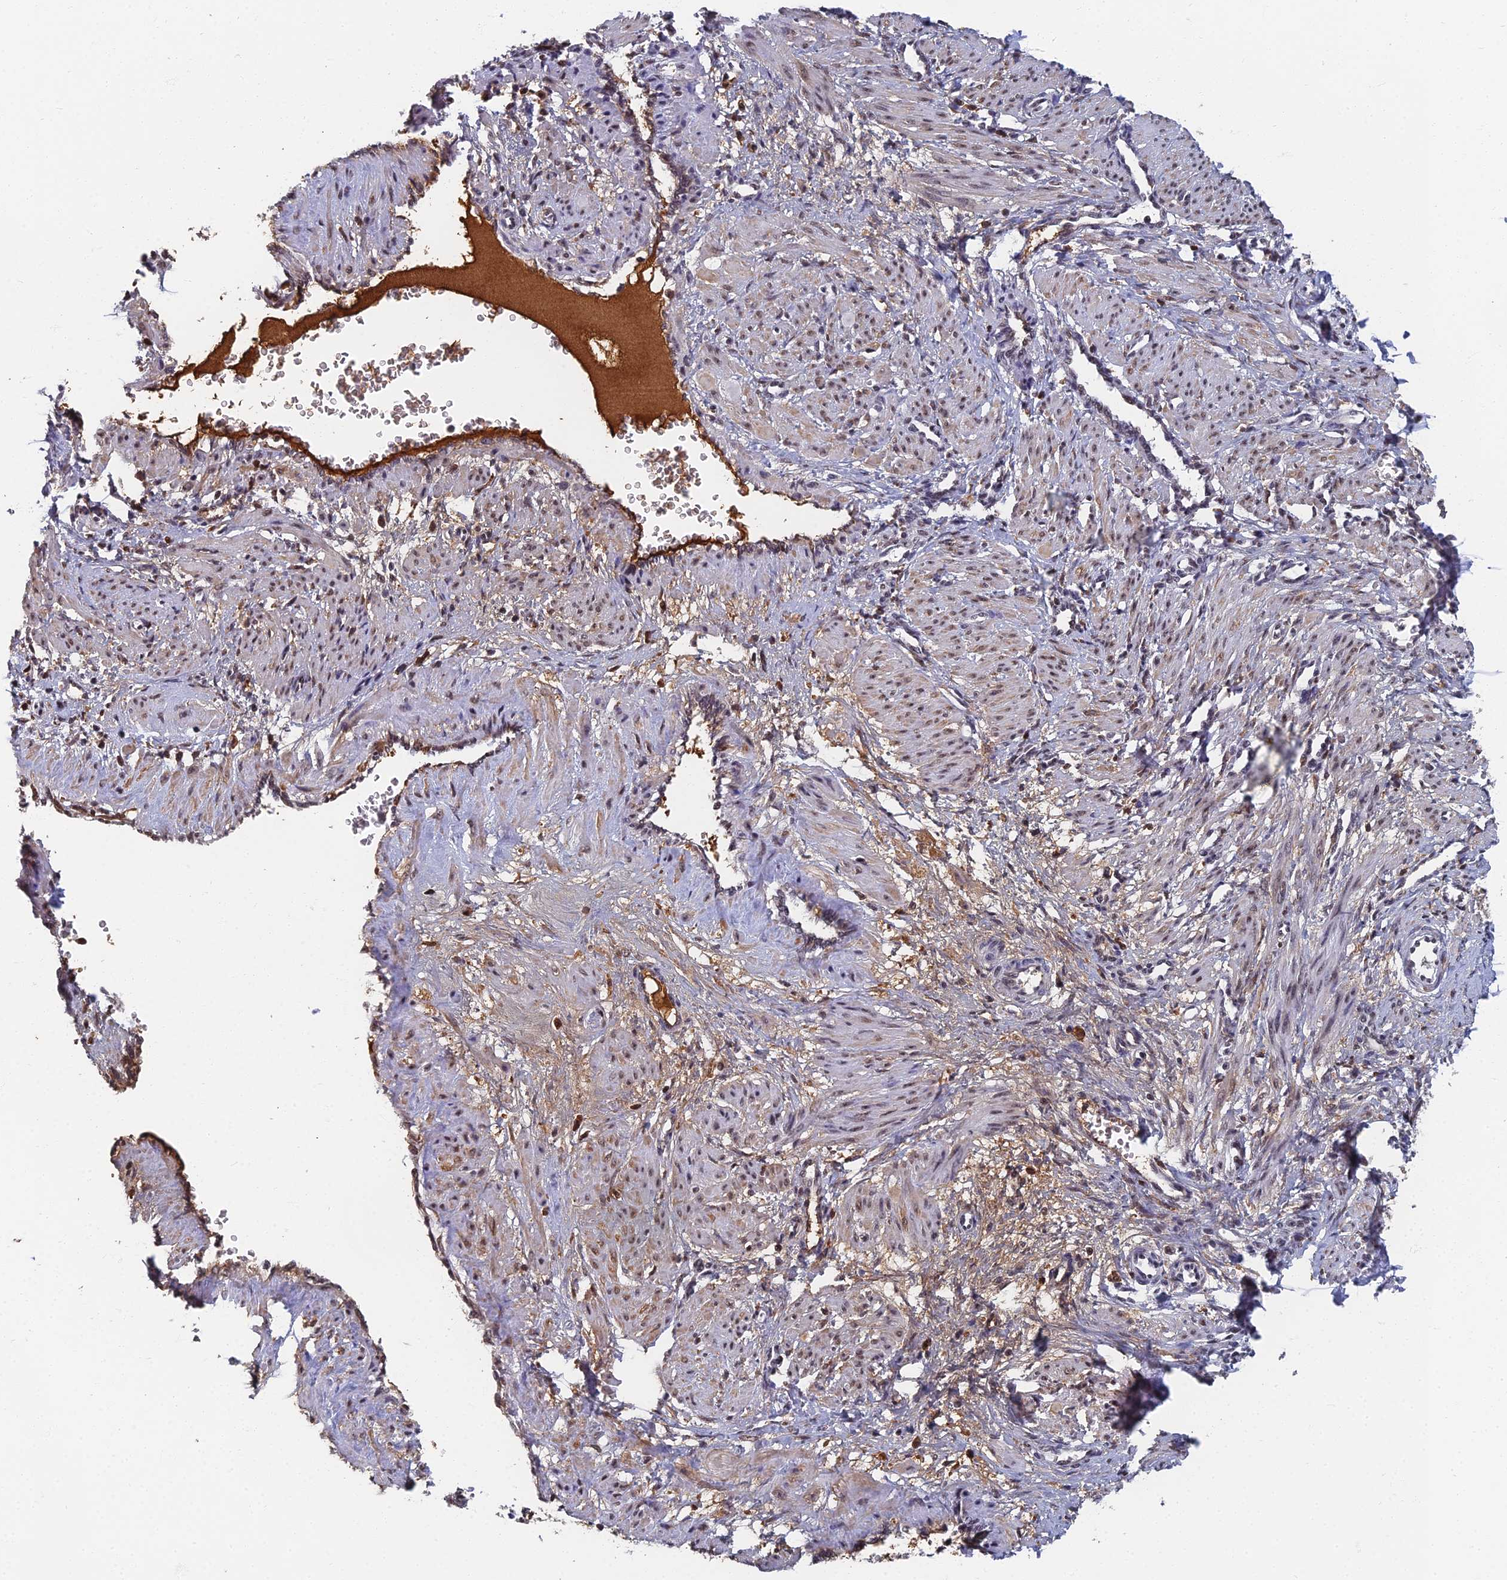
{"staining": {"intensity": "weak", "quantity": ">75%", "location": "nuclear"}, "tissue": "smooth muscle", "cell_type": "Smooth muscle cells", "image_type": "normal", "snomed": [{"axis": "morphology", "description": "Normal tissue, NOS"}, {"axis": "topography", "description": "Endometrium"}], "caption": "Immunohistochemical staining of unremarkable smooth muscle exhibits weak nuclear protein expression in approximately >75% of smooth muscle cells. The staining was performed using DAB (3,3'-diaminobenzidine), with brown indicating positive protein expression. Nuclei are stained blue with hematoxylin.", "gene": "TAF13", "patient": {"sex": "female", "age": 33}}